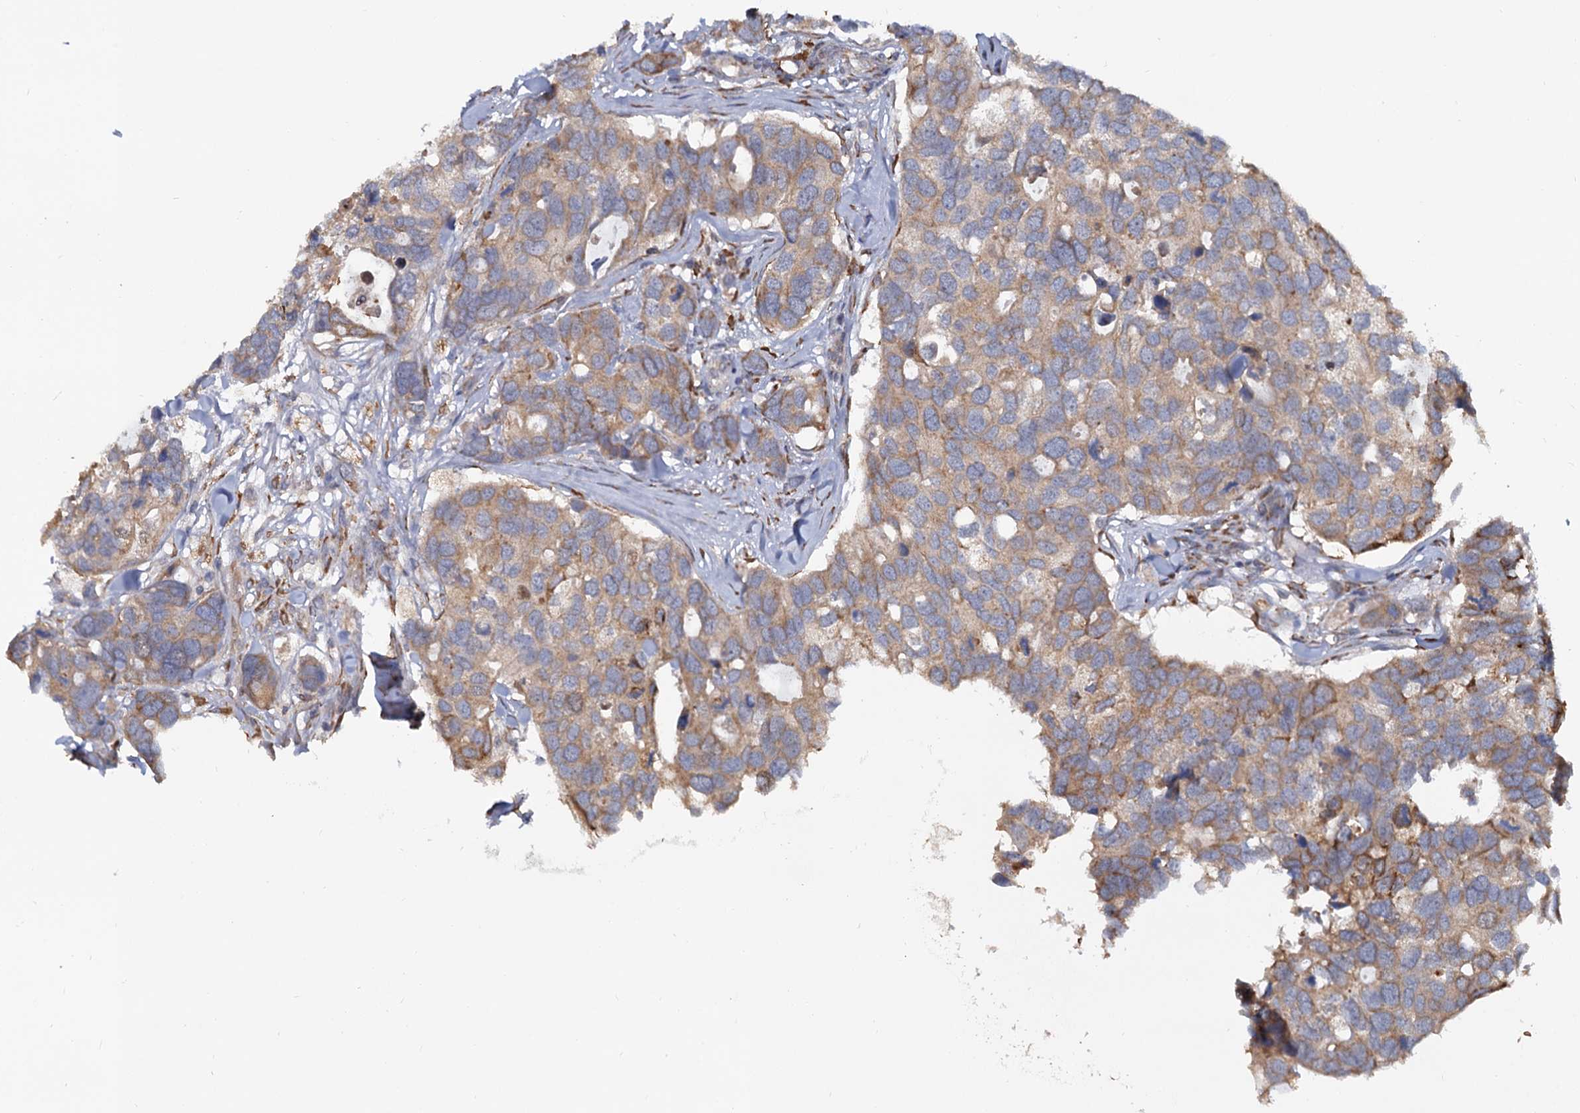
{"staining": {"intensity": "moderate", "quantity": ">75%", "location": "cytoplasmic/membranous"}, "tissue": "breast cancer", "cell_type": "Tumor cells", "image_type": "cancer", "snomed": [{"axis": "morphology", "description": "Duct carcinoma"}, {"axis": "topography", "description": "Breast"}], "caption": "This is an image of immunohistochemistry staining of intraductal carcinoma (breast), which shows moderate staining in the cytoplasmic/membranous of tumor cells.", "gene": "LRRC51", "patient": {"sex": "female", "age": 83}}